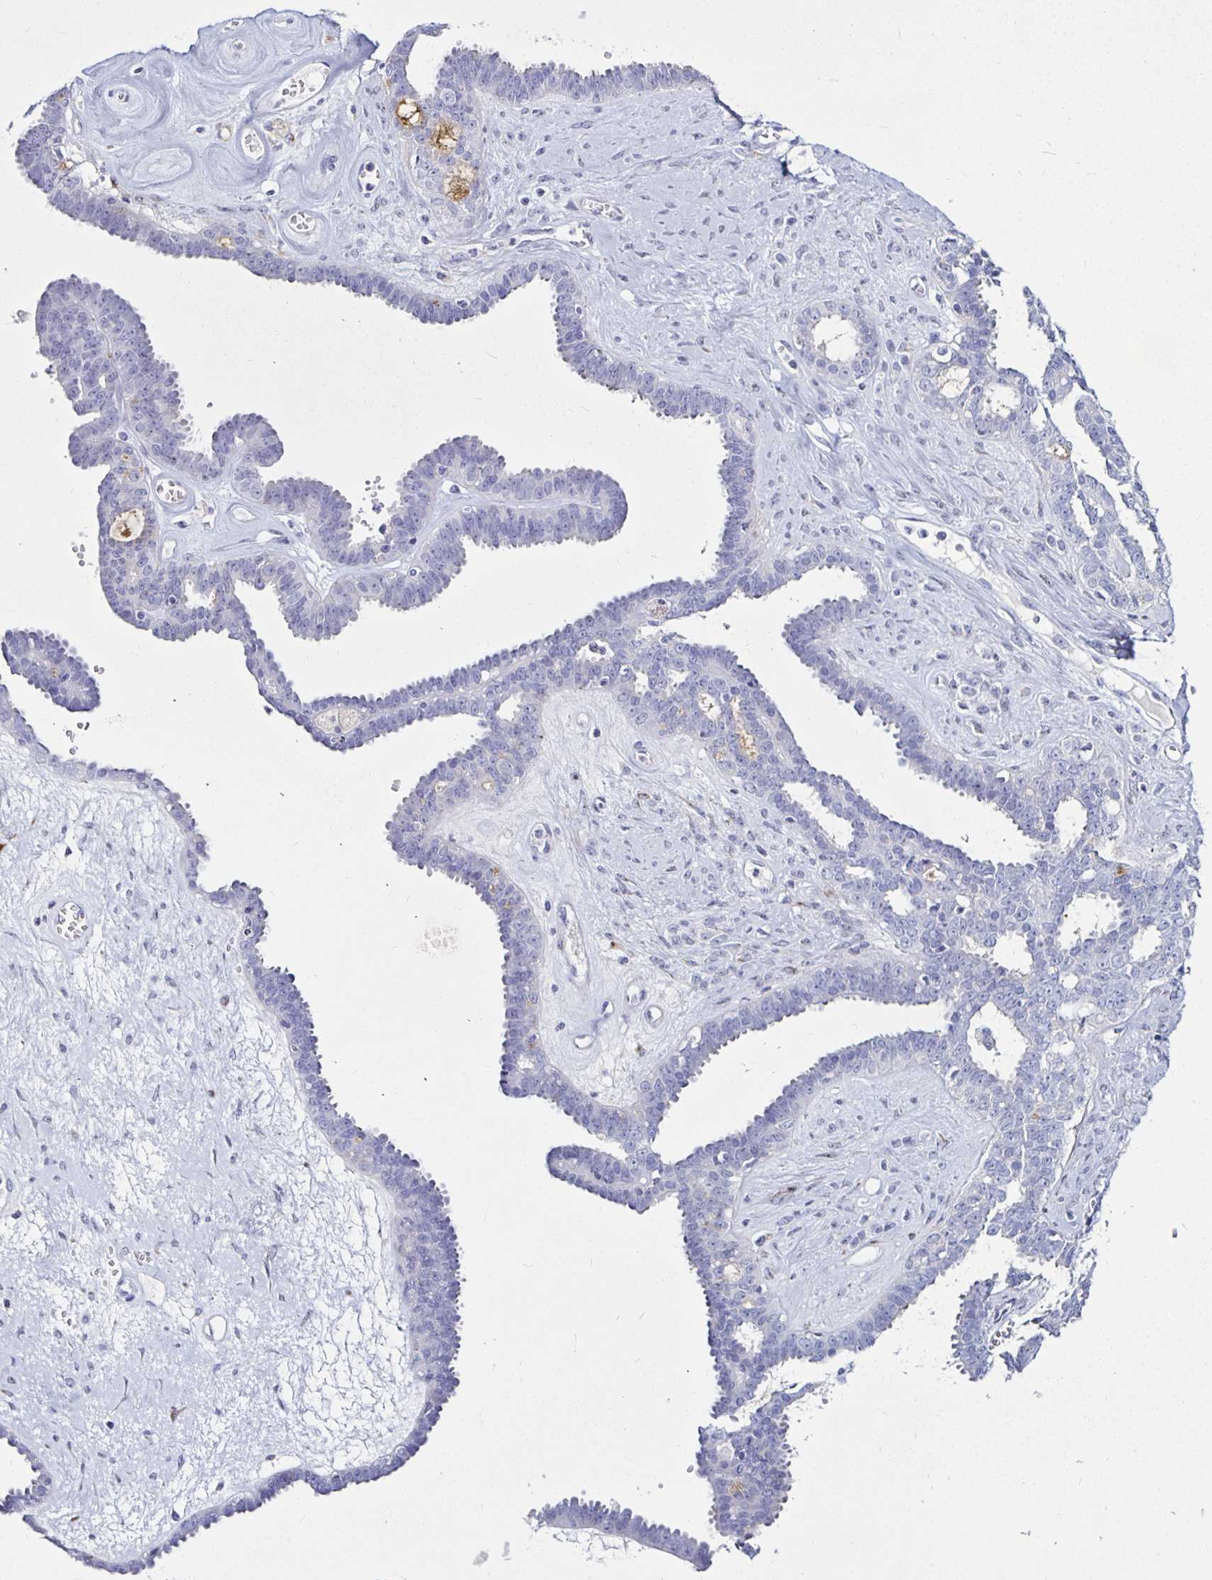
{"staining": {"intensity": "weak", "quantity": "<25%", "location": "cytoplasmic/membranous"}, "tissue": "ovarian cancer", "cell_type": "Tumor cells", "image_type": "cancer", "snomed": [{"axis": "morphology", "description": "Cystadenocarcinoma, serous, NOS"}, {"axis": "topography", "description": "Ovary"}], "caption": "An IHC micrograph of ovarian cancer (serous cystadenocarcinoma) is shown. There is no staining in tumor cells of ovarian cancer (serous cystadenocarcinoma).", "gene": "TIMP1", "patient": {"sex": "female", "age": 71}}